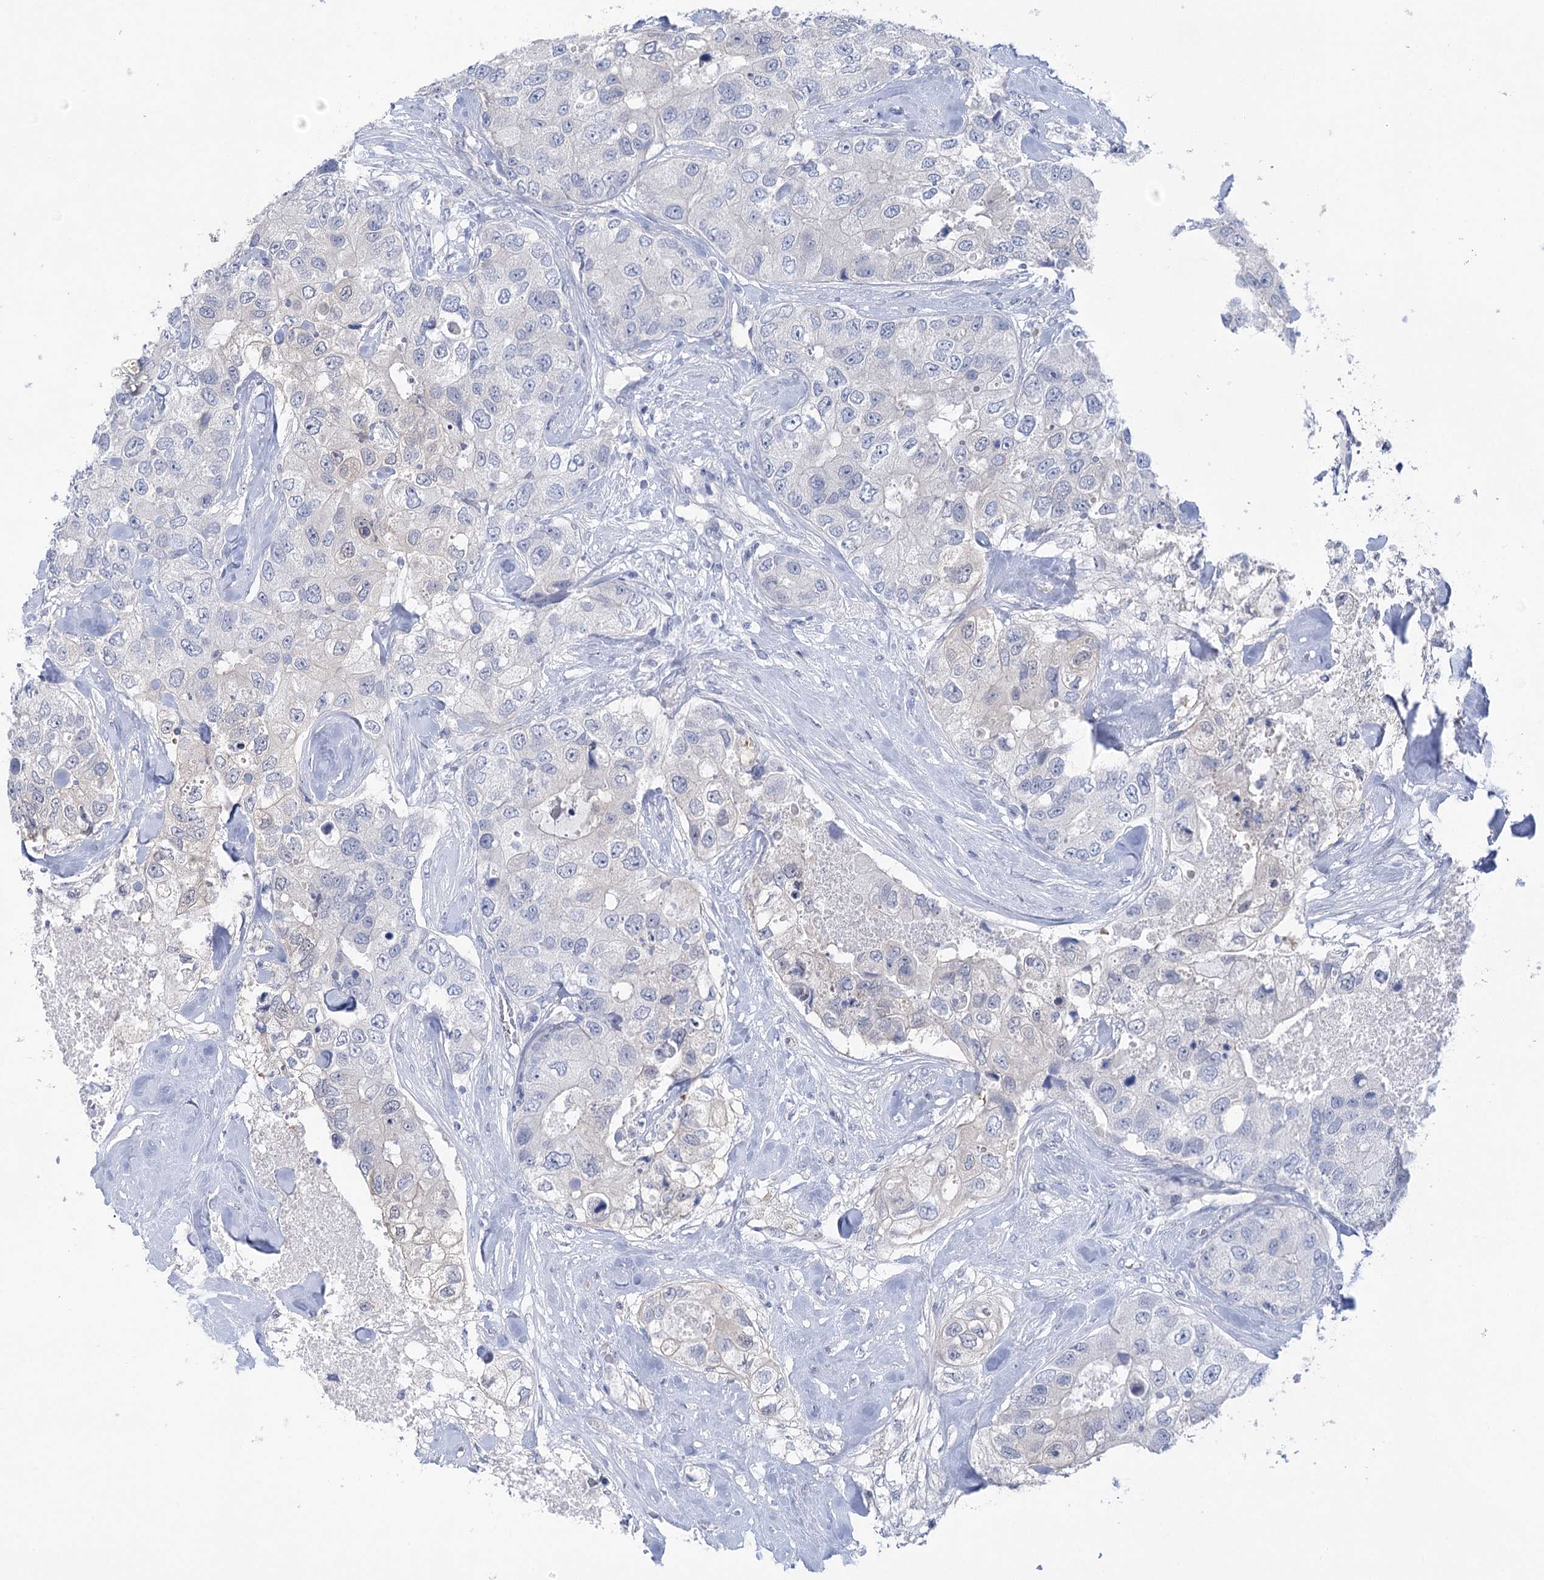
{"staining": {"intensity": "negative", "quantity": "none", "location": "none"}, "tissue": "breast cancer", "cell_type": "Tumor cells", "image_type": "cancer", "snomed": [{"axis": "morphology", "description": "Duct carcinoma"}, {"axis": "topography", "description": "Breast"}], "caption": "IHC micrograph of neoplastic tissue: intraductal carcinoma (breast) stained with DAB shows no significant protein positivity in tumor cells.", "gene": "LALBA", "patient": {"sex": "female", "age": 62}}